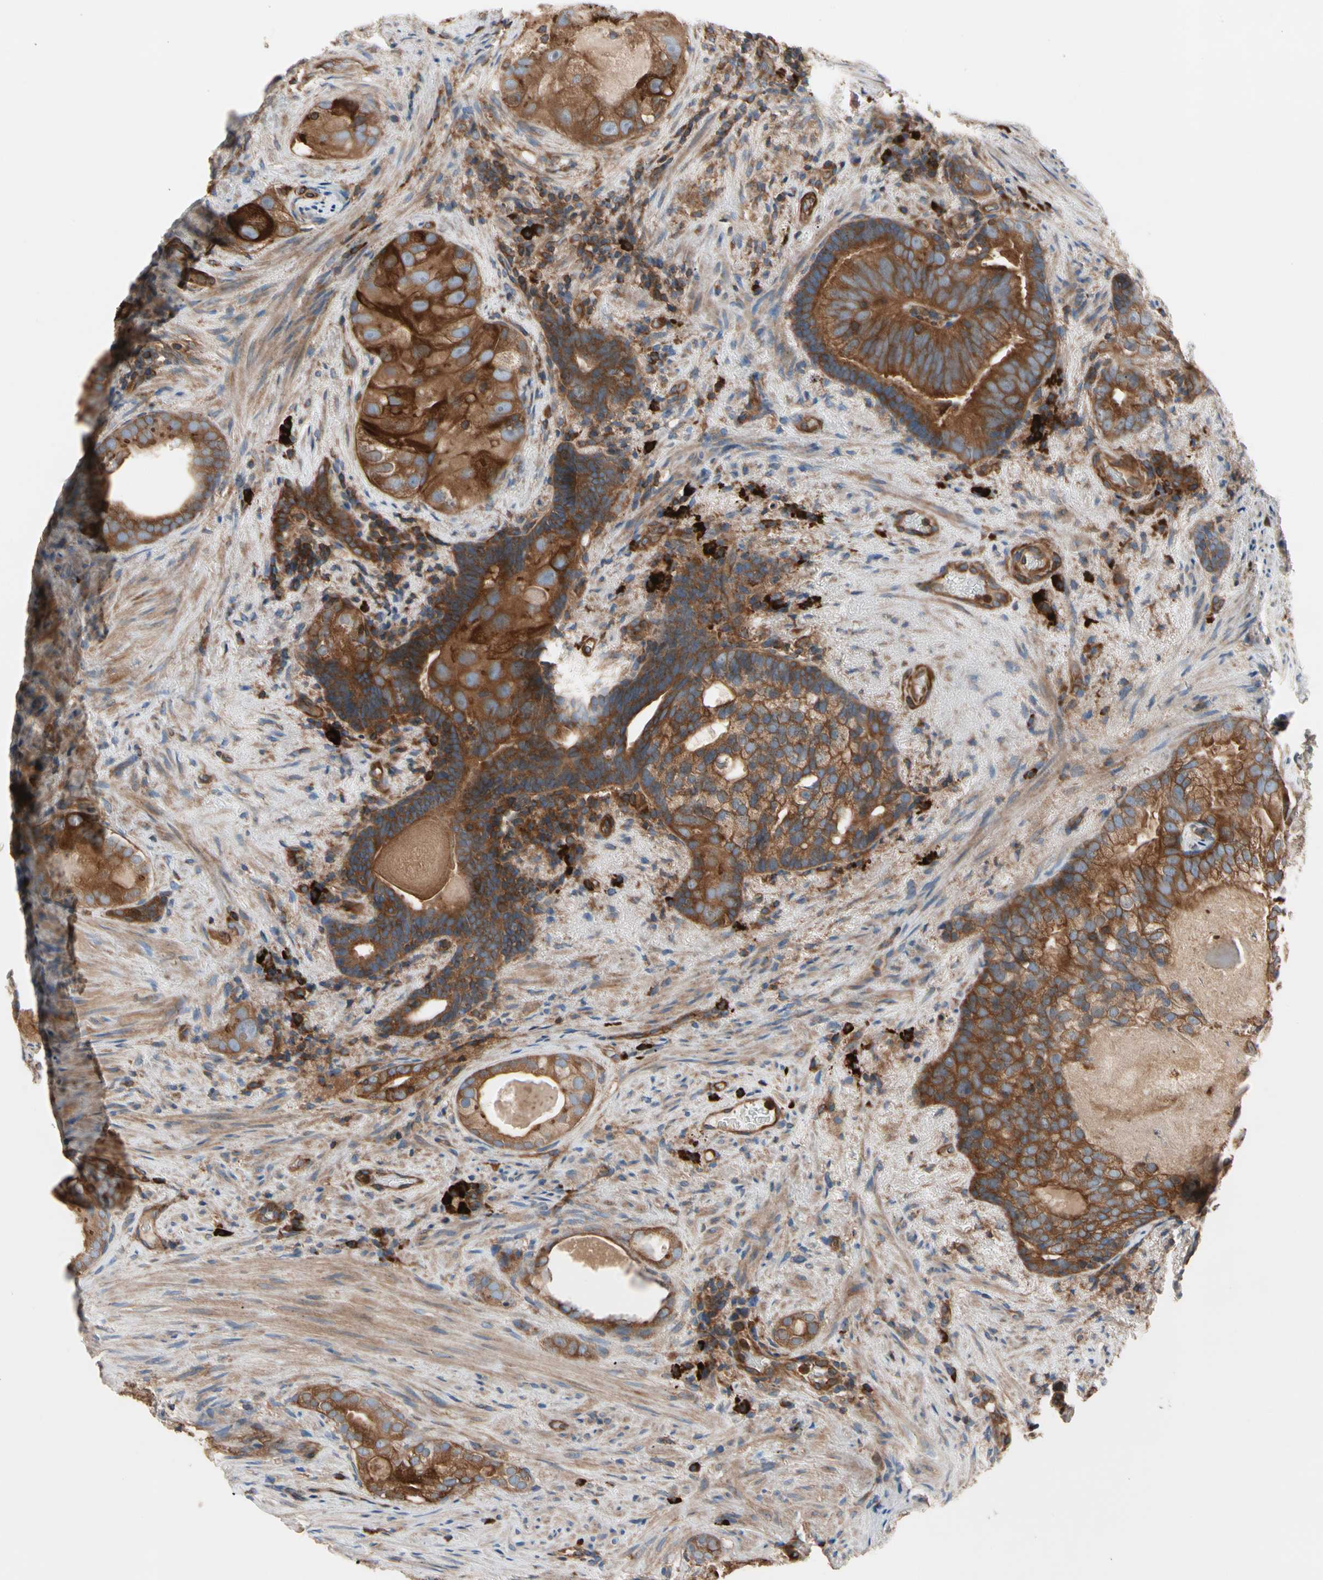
{"staining": {"intensity": "strong", "quantity": ">75%", "location": "cytoplasmic/membranous"}, "tissue": "prostate cancer", "cell_type": "Tumor cells", "image_type": "cancer", "snomed": [{"axis": "morphology", "description": "Adenocarcinoma, High grade"}, {"axis": "topography", "description": "Prostate"}], "caption": "About >75% of tumor cells in human prostate adenocarcinoma (high-grade) exhibit strong cytoplasmic/membranous protein positivity as visualized by brown immunohistochemical staining.", "gene": "ROCK1", "patient": {"sex": "male", "age": 66}}